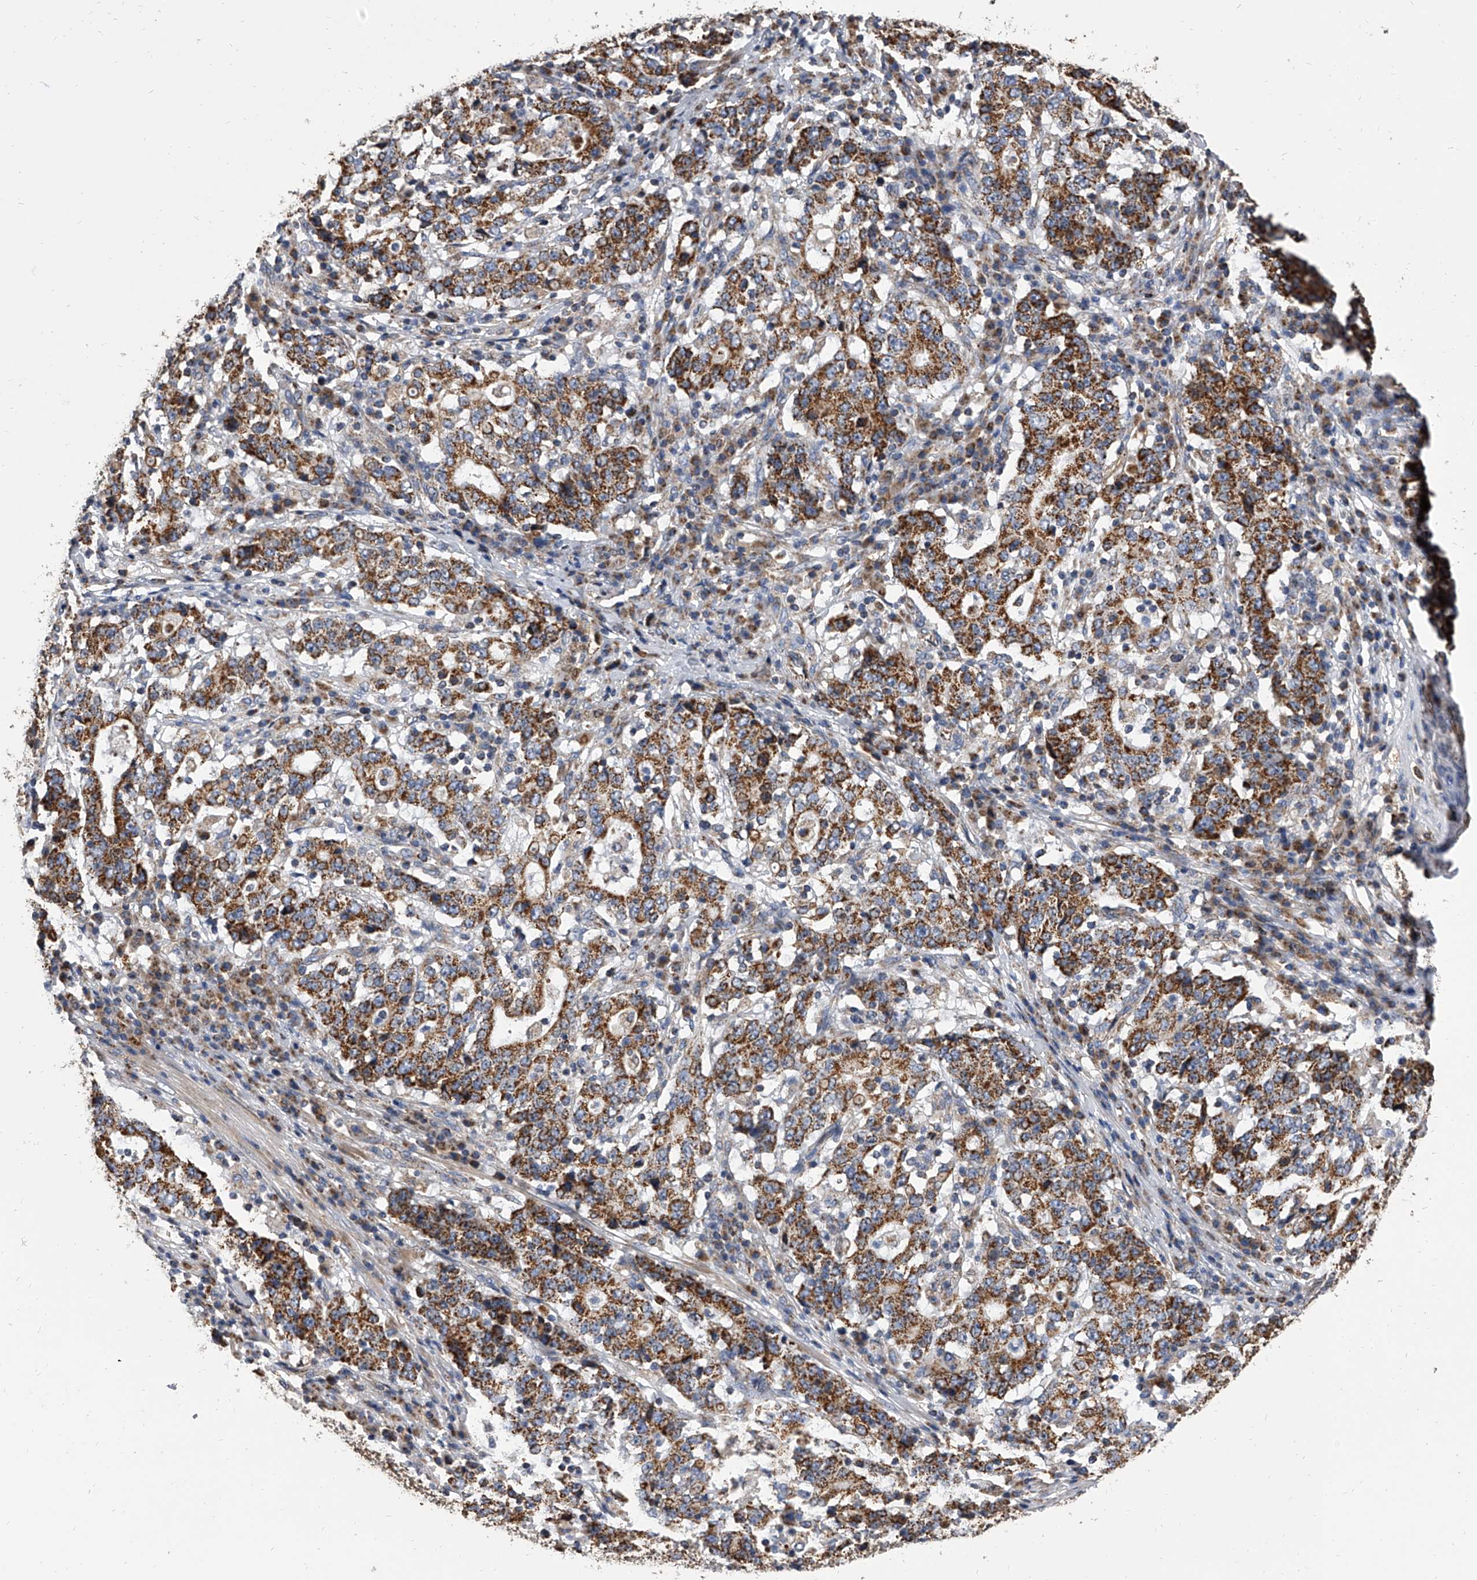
{"staining": {"intensity": "strong", "quantity": ">75%", "location": "cytoplasmic/membranous"}, "tissue": "stomach cancer", "cell_type": "Tumor cells", "image_type": "cancer", "snomed": [{"axis": "morphology", "description": "Adenocarcinoma, NOS"}, {"axis": "topography", "description": "Stomach"}], "caption": "This histopathology image shows stomach adenocarcinoma stained with immunohistochemistry (IHC) to label a protein in brown. The cytoplasmic/membranous of tumor cells show strong positivity for the protein. Nuclei are counter-stained blue.", "gene": "MRPL28", "patient": {"sex": "male", "age": 59}}